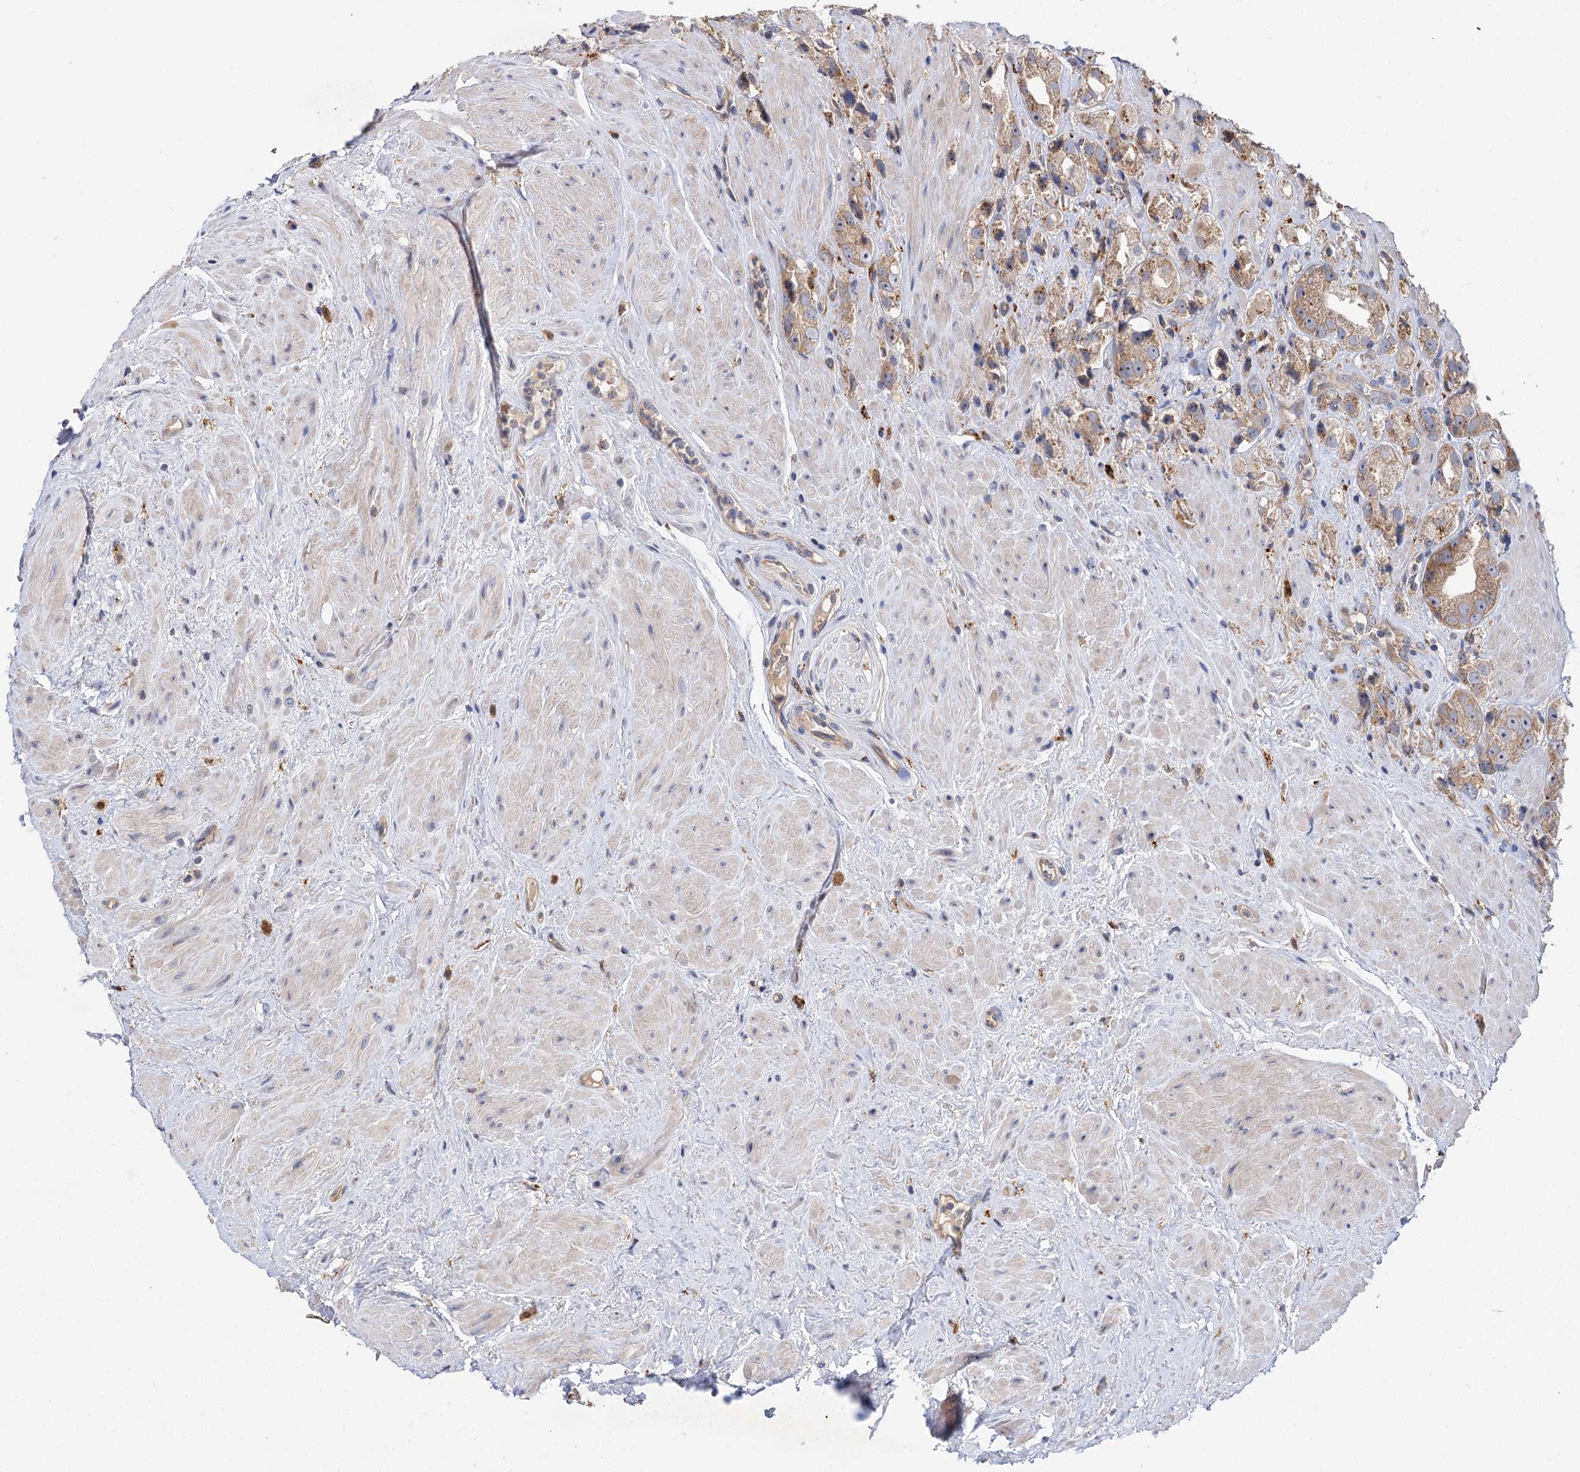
{"staining": {"intensity": "weak", "quantity": ">75%", "location": "cytoplasmic/membranous"}, "tissue": "prostate cancer", "cell_type": "Tumor cells", "image_type": "cancer", "snomed": [{"axis": "morphology", "description": "Adenocarcinoma, NOS"}, {"axis": "topography", "description": "Prostate"}], "caption": "This image demonstrates prostate adenocarcinoma stained with IHC to label a protein in brown. The cytoplasmic/membranous of tumor cells show weak positivity for the protein. Nuclei are counter-stained blue.", "gene": "PATL1", "patient": {"sex": "male", "age": 79}}